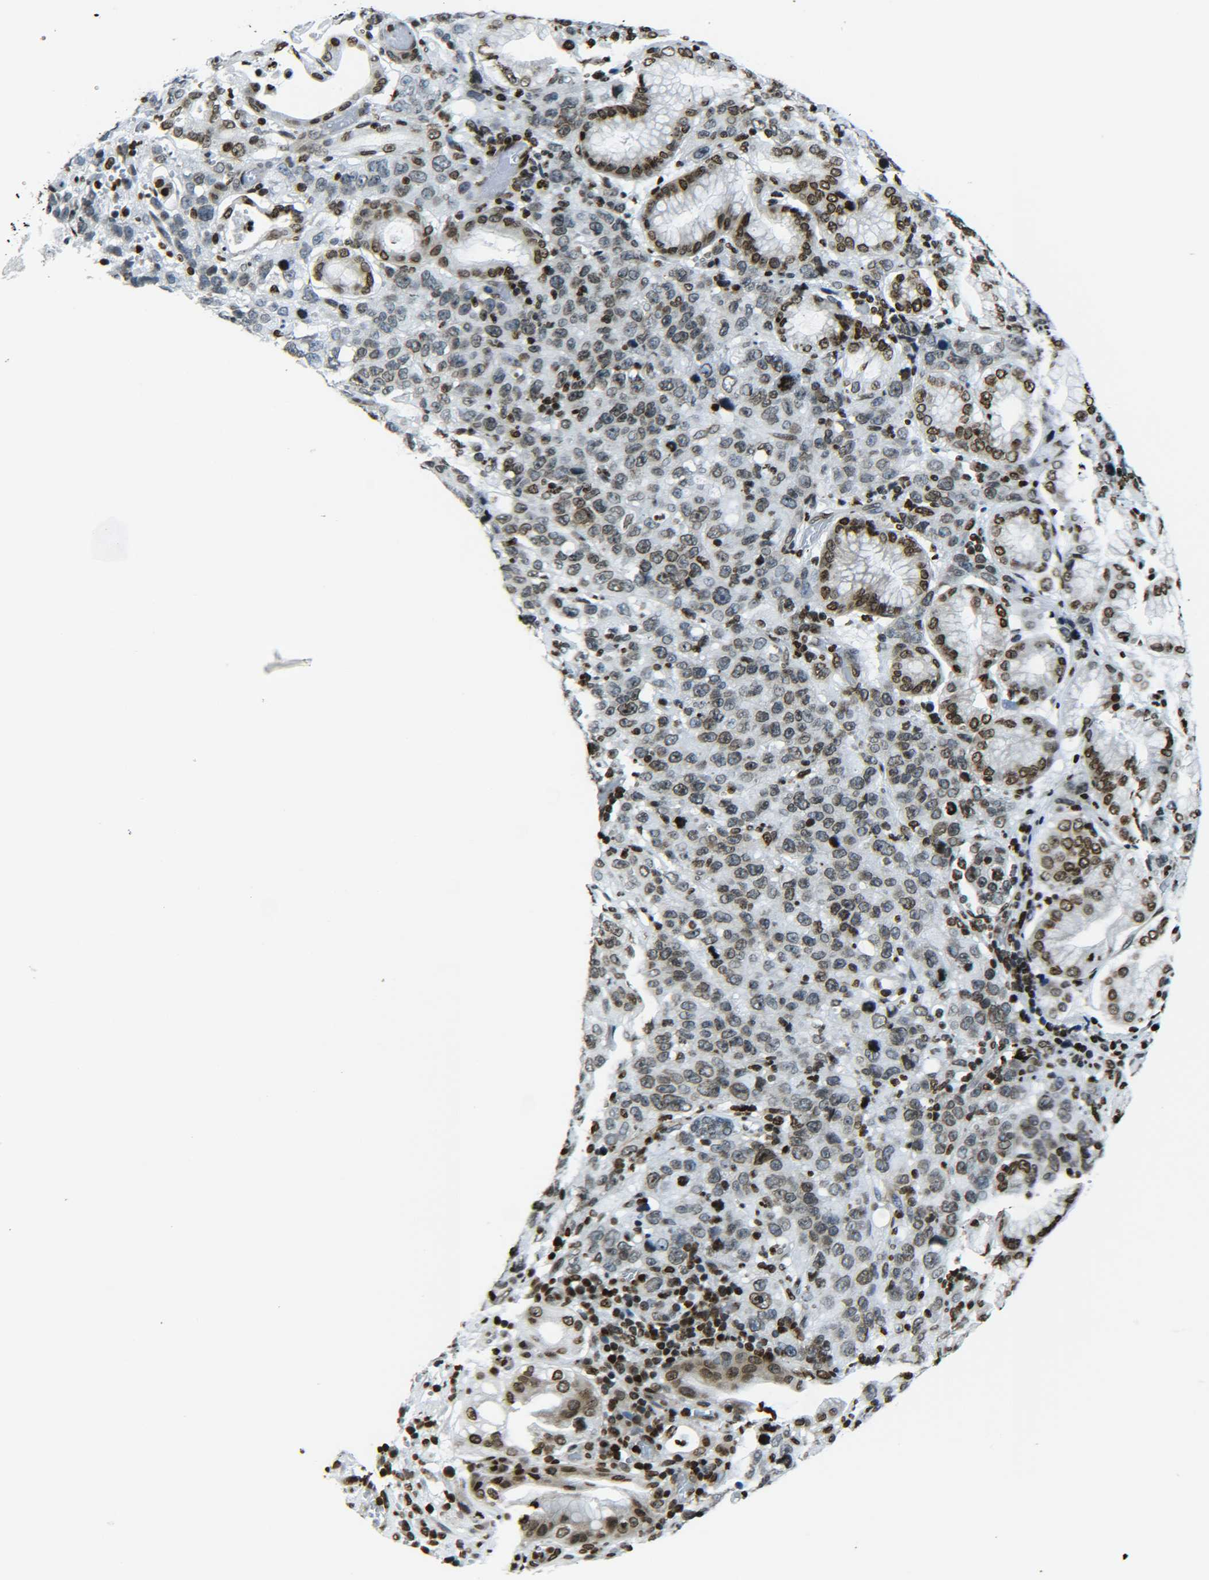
{"staining": {"intensity": "moderate", "quantity": ">75%", "location": "nuclear"}, "tissue": "stomach cancer", "cell_type": "Tumor cells", "image_type": "cancer", "snomed": [{"axis": "morphology", "description": "Normal tissue, NOS"}, {"axis": "morphology", "description": "Adenocarcinoma, NOS"}, {"axis": "topography", "description": "Stomach"}], "caption": "Stomach adenocarcinoma stained with immunohistochemistry exhibits moderate nuclear staining in approximately >75% of tumor cells.", "gene": "H2AX", "patient": {"sex": "male", "age": 48}}